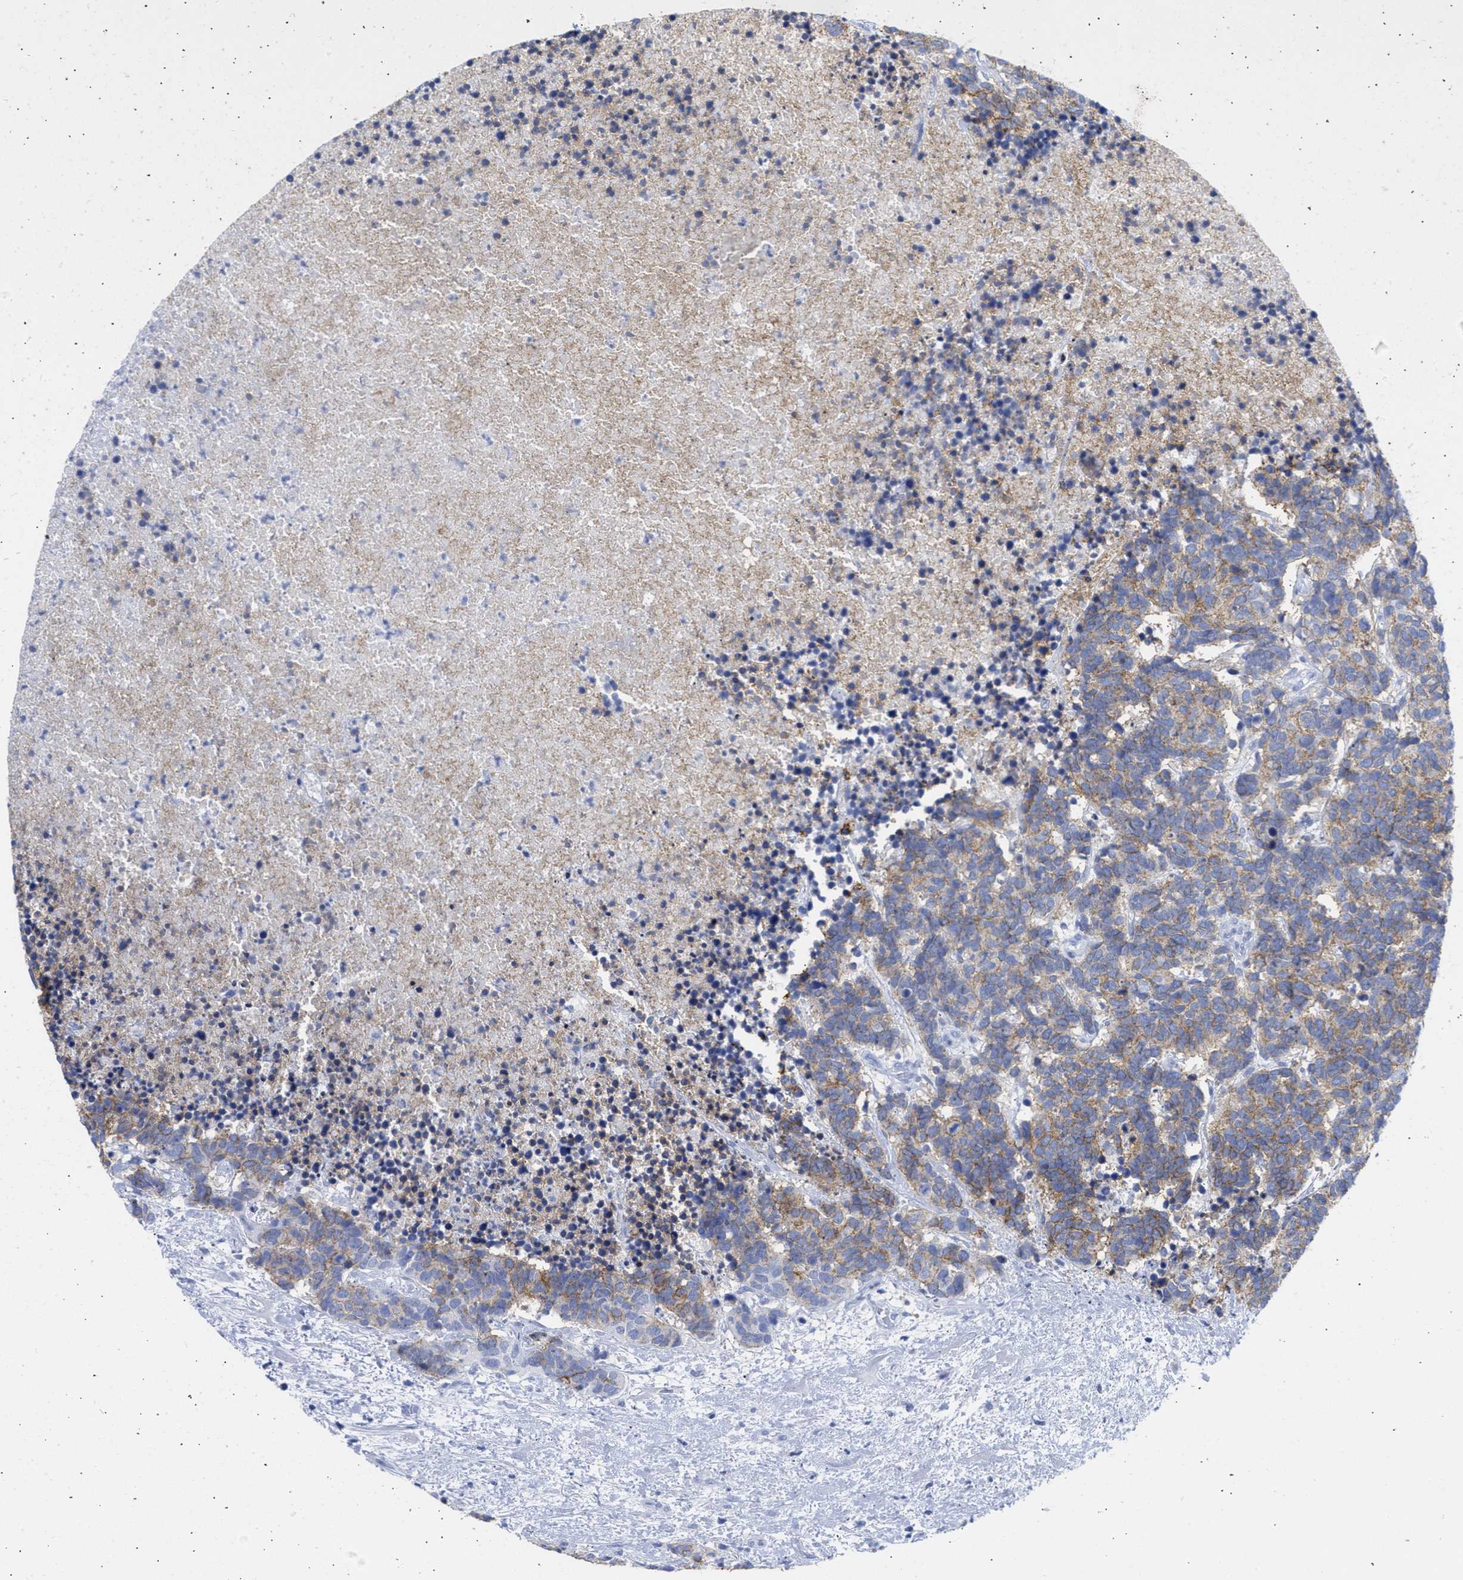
{"staining": {"intensity": "moderate", "quantity": ">75%", "location": "cytoplasmic/membranous"}, "tissue": "carcinoid", "cell_type": "Tumor cells", "image_type": "cancer", "snomed": [{"axis": "morphology", "description": "Carcinoma, NOS"}, {"axis": "morphology", "description": "Carcinoid, malignant, NOS"}, {"axis": "topography", "description": "Urinary bladder"}], "caption": "Immunohistochemistry staining of malignant carcinoid, which demonstrates medium levels of moderate cytoplasmic/membranous positivity in approximately >75% of tumor cells indicating moderate cytoplasmic/membranous protein staining. The staining was performed using DAB (brown) for protein detection and nuclei were counterstained in hematoxylin (blue).", "gene": "NCAM1", "patient": {"sex": "male", "age": 57}}